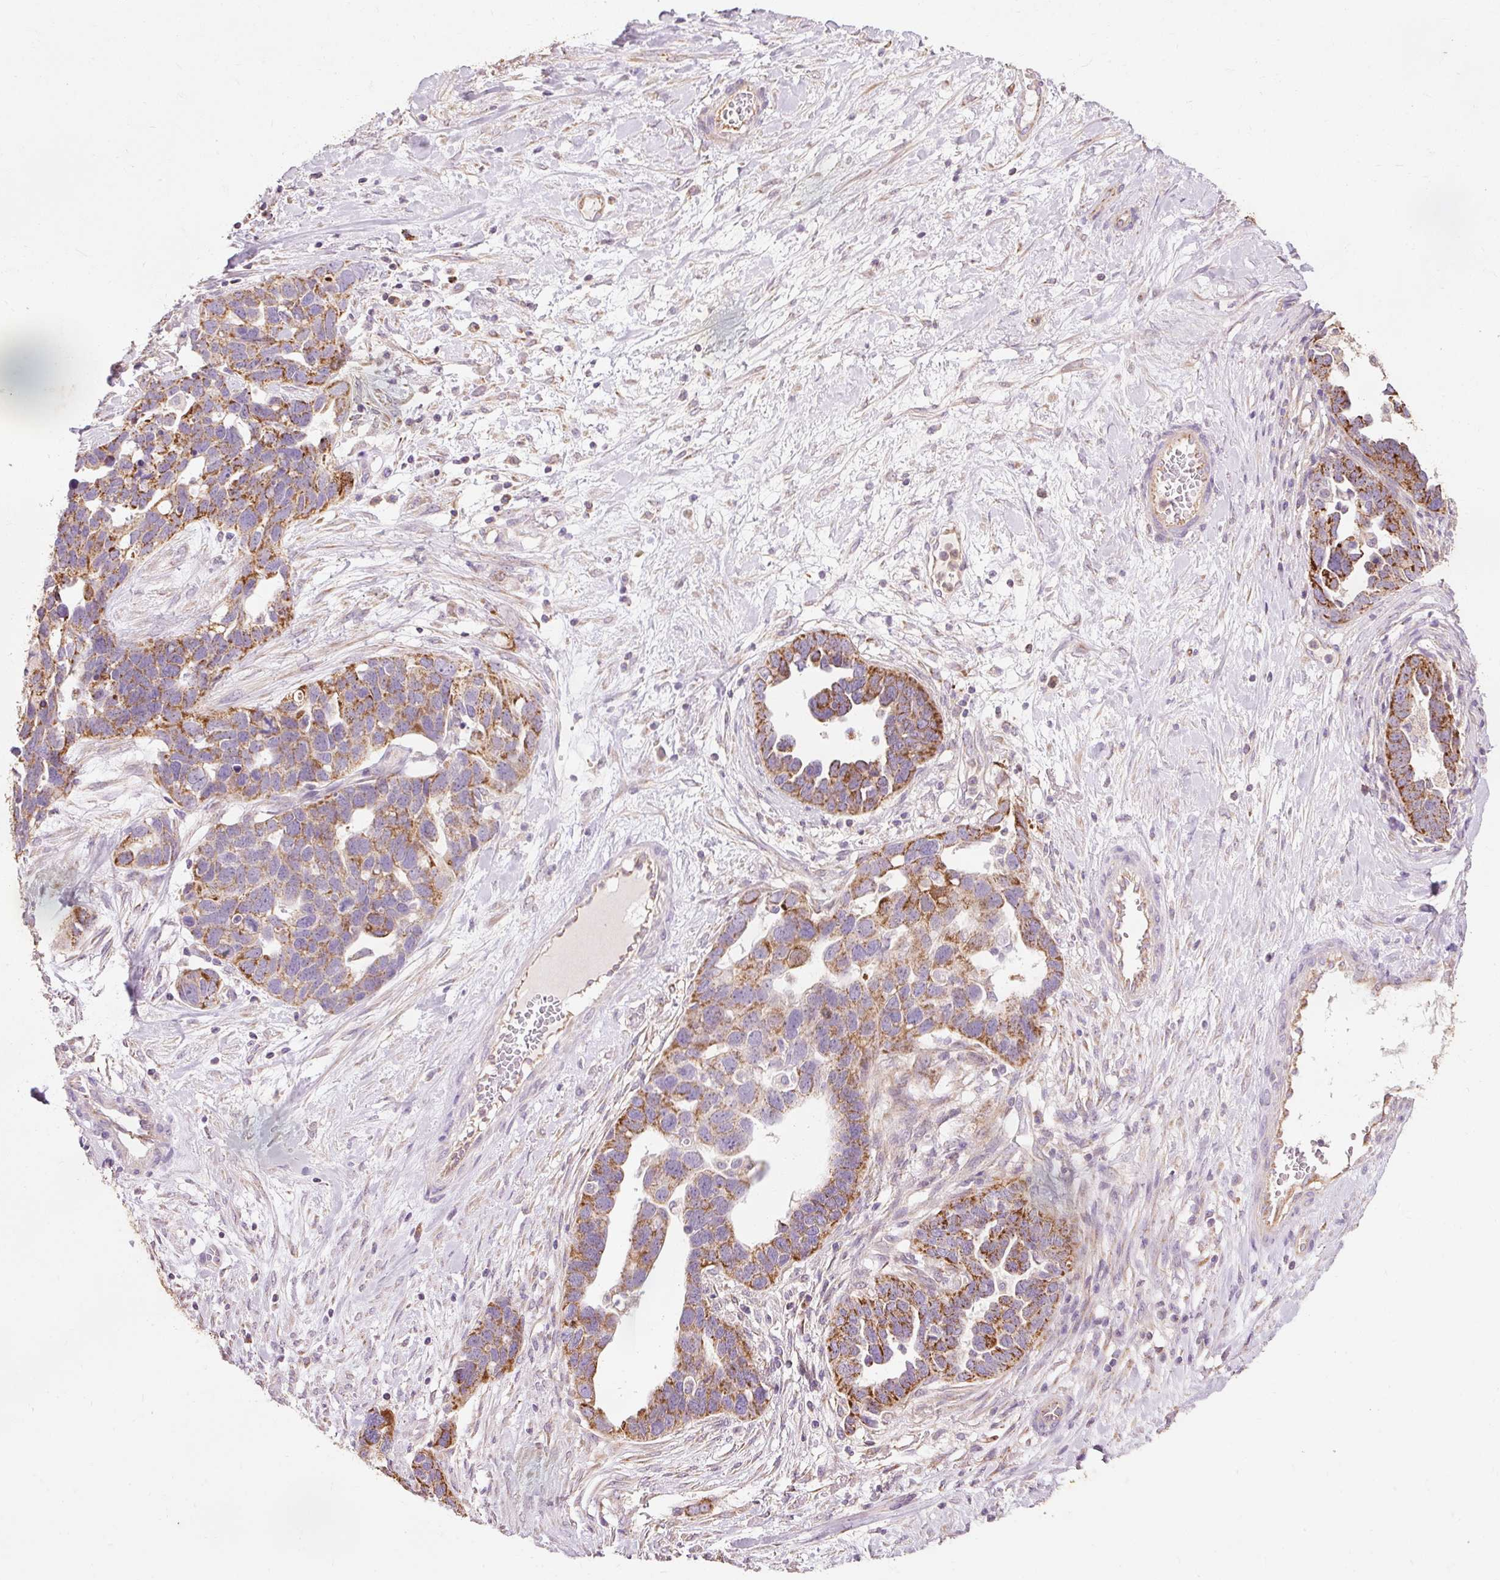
{"staining": {"intensity": "moderate", "quantity": ">75%", "location": "cytoplasmic/membranous"}, "tissue": "ovarian cancer", "cell_type": "Tumor cells", "image_type": "cancer", "snomed": [{"axis": "morphology", "description": "Cystadenocarcinoma, serous, NOS"}, {"axis": "topography", "description": "Ovary"}], "caption": "The image displays staining of serous cystadenocarcinoma (ovarian), revealing moderate cytoplasmic/membranous protein expression (brown color) within tumor cells.", "gene": "PRDX5", "patient": {"sex": "female", "age": 54}}